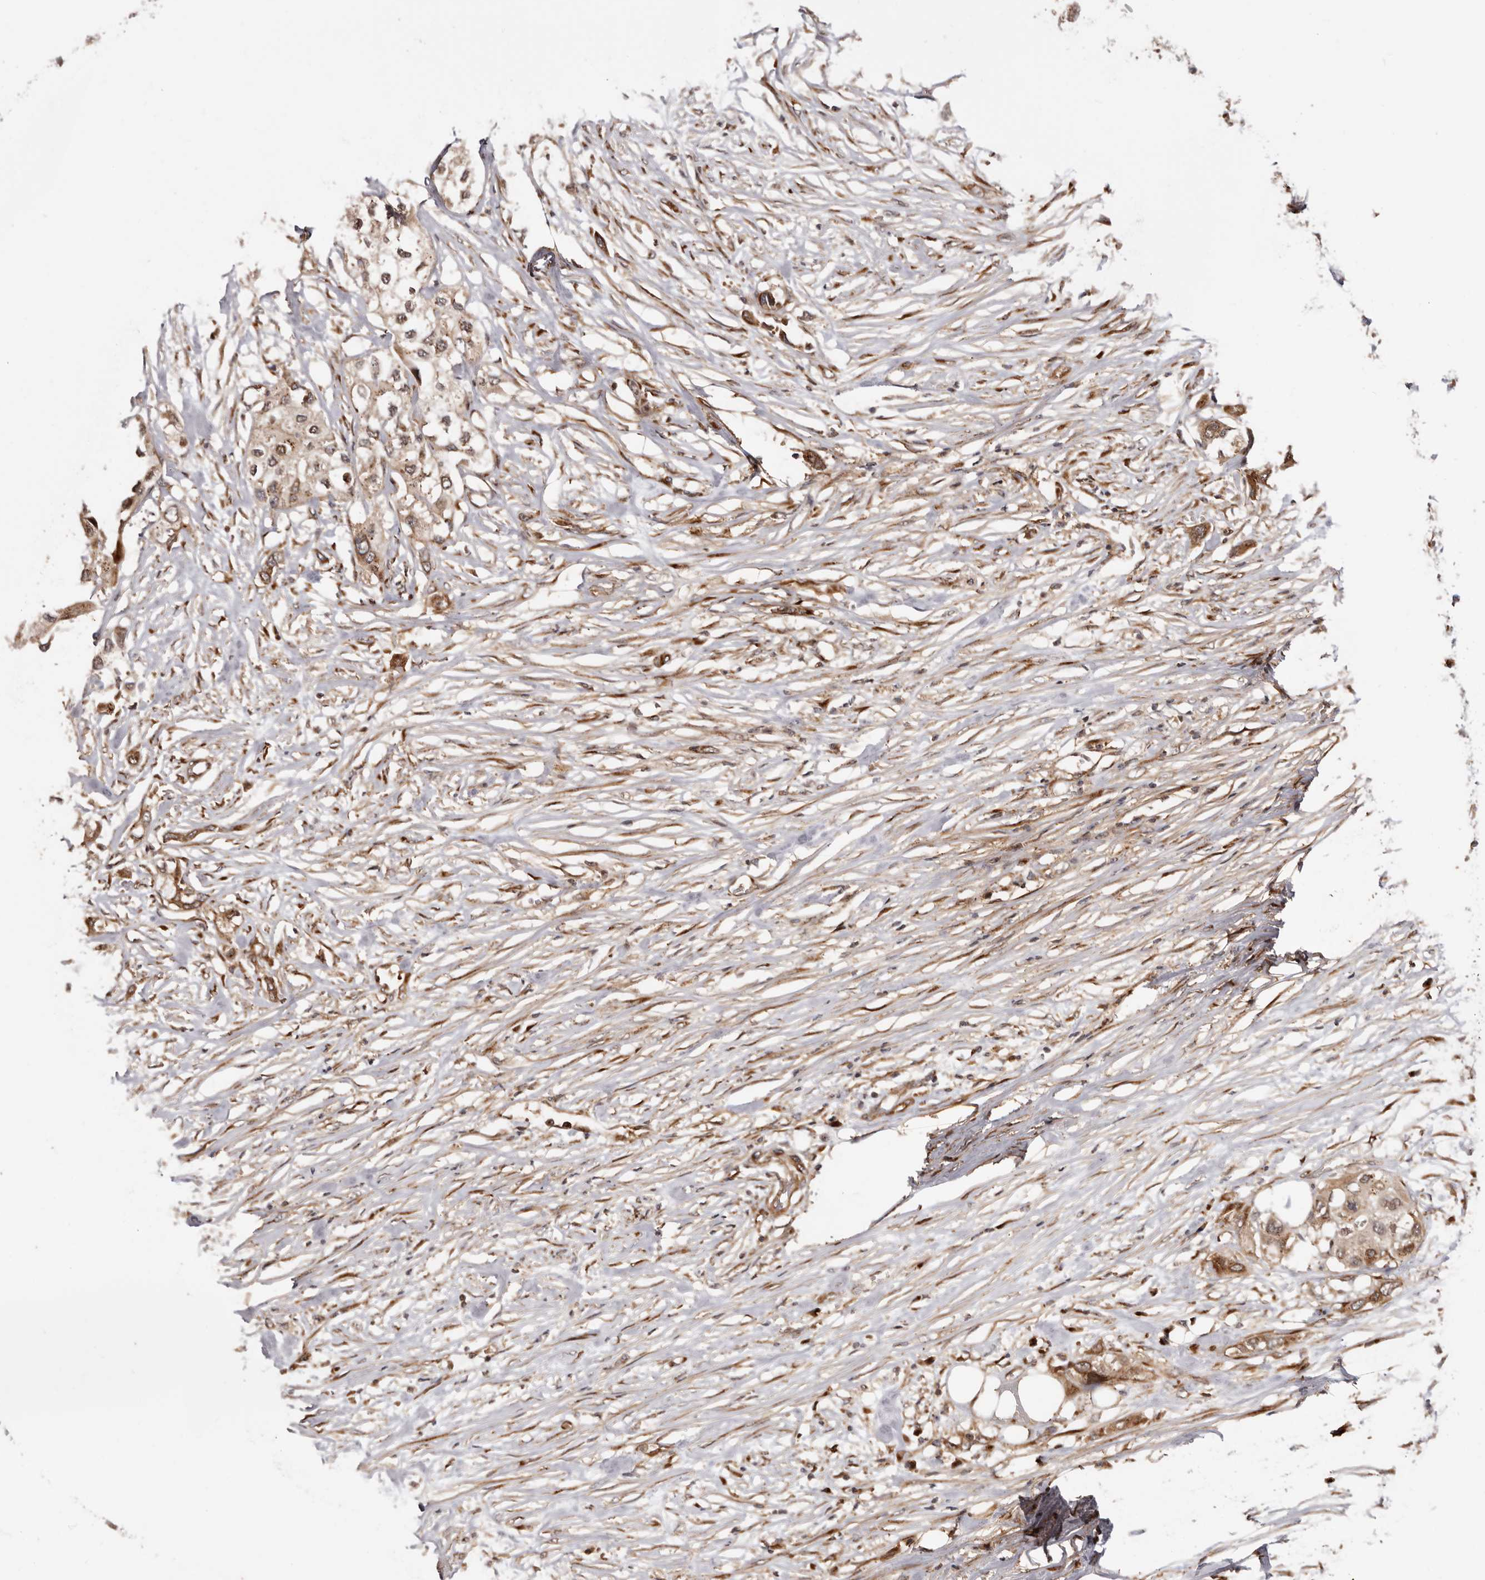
{"staining": {"intensity": "moderate", "quantity": ">75%", "location": "cytoplasmic/membranous,nuclear"}, "tissue": "urothelial cancer", "cell_type": "Tumor cells", "image_type": "cancer", "snomed": [{"axis": "morphology", "description": "Urothelial carcinoma, High grade"}, {"axis": "topography", "description": "Urinary bladder"}], "caption": "Immunohistochemical staining of human urothelial cancer exhibits medium levels of moderate cytoplasmic/membranous and nuclear positivity in about >75% of tumor cells. (DAB (3,3'-diaminobenzidine) IHC, brown staining for protein, blue staining for nuclei).", "gene": "GPR27", "patient": {"sex": "male", "age": 64}}